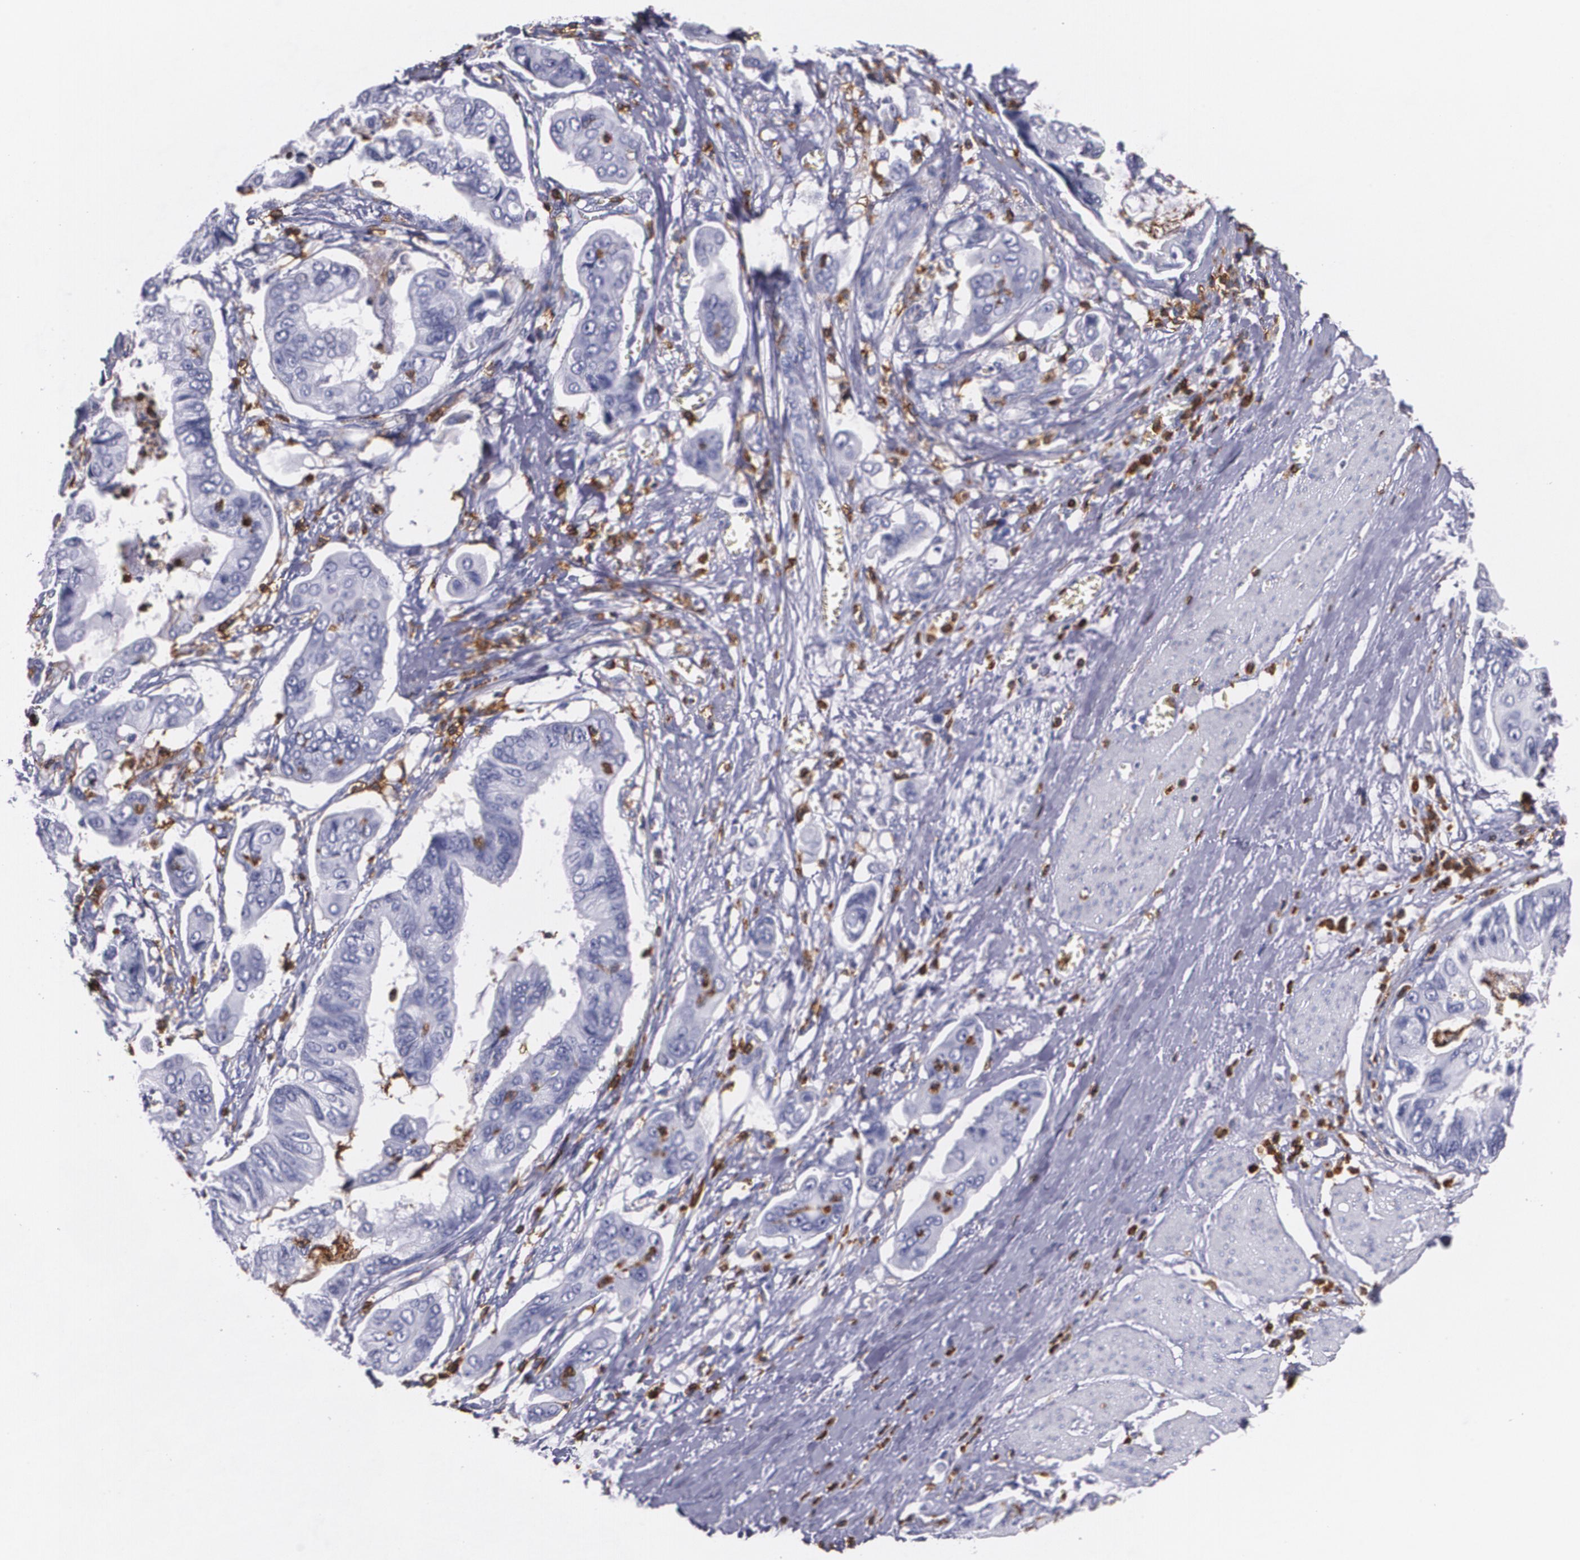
{"staining": {"intensity": "negative", "quantity": "none", "location": "none"}, "tissue": "stomach cancer", "cell_type": "Tumor cells", "image_type": "cancer", "snomed": [{"axis": "morphology", "description": "Adenocarcinoma, NOS"}, {"axis": "topography", "description": "Stomach, upper"}], "caption": "DAB (3,3'-diaminobenzidine) immunohistochemical staining of human stomach cancer exhibits no significant expression in tumor cells.", "gene": "PTPRC", "patient": {"sex": "male", "age": 80}}